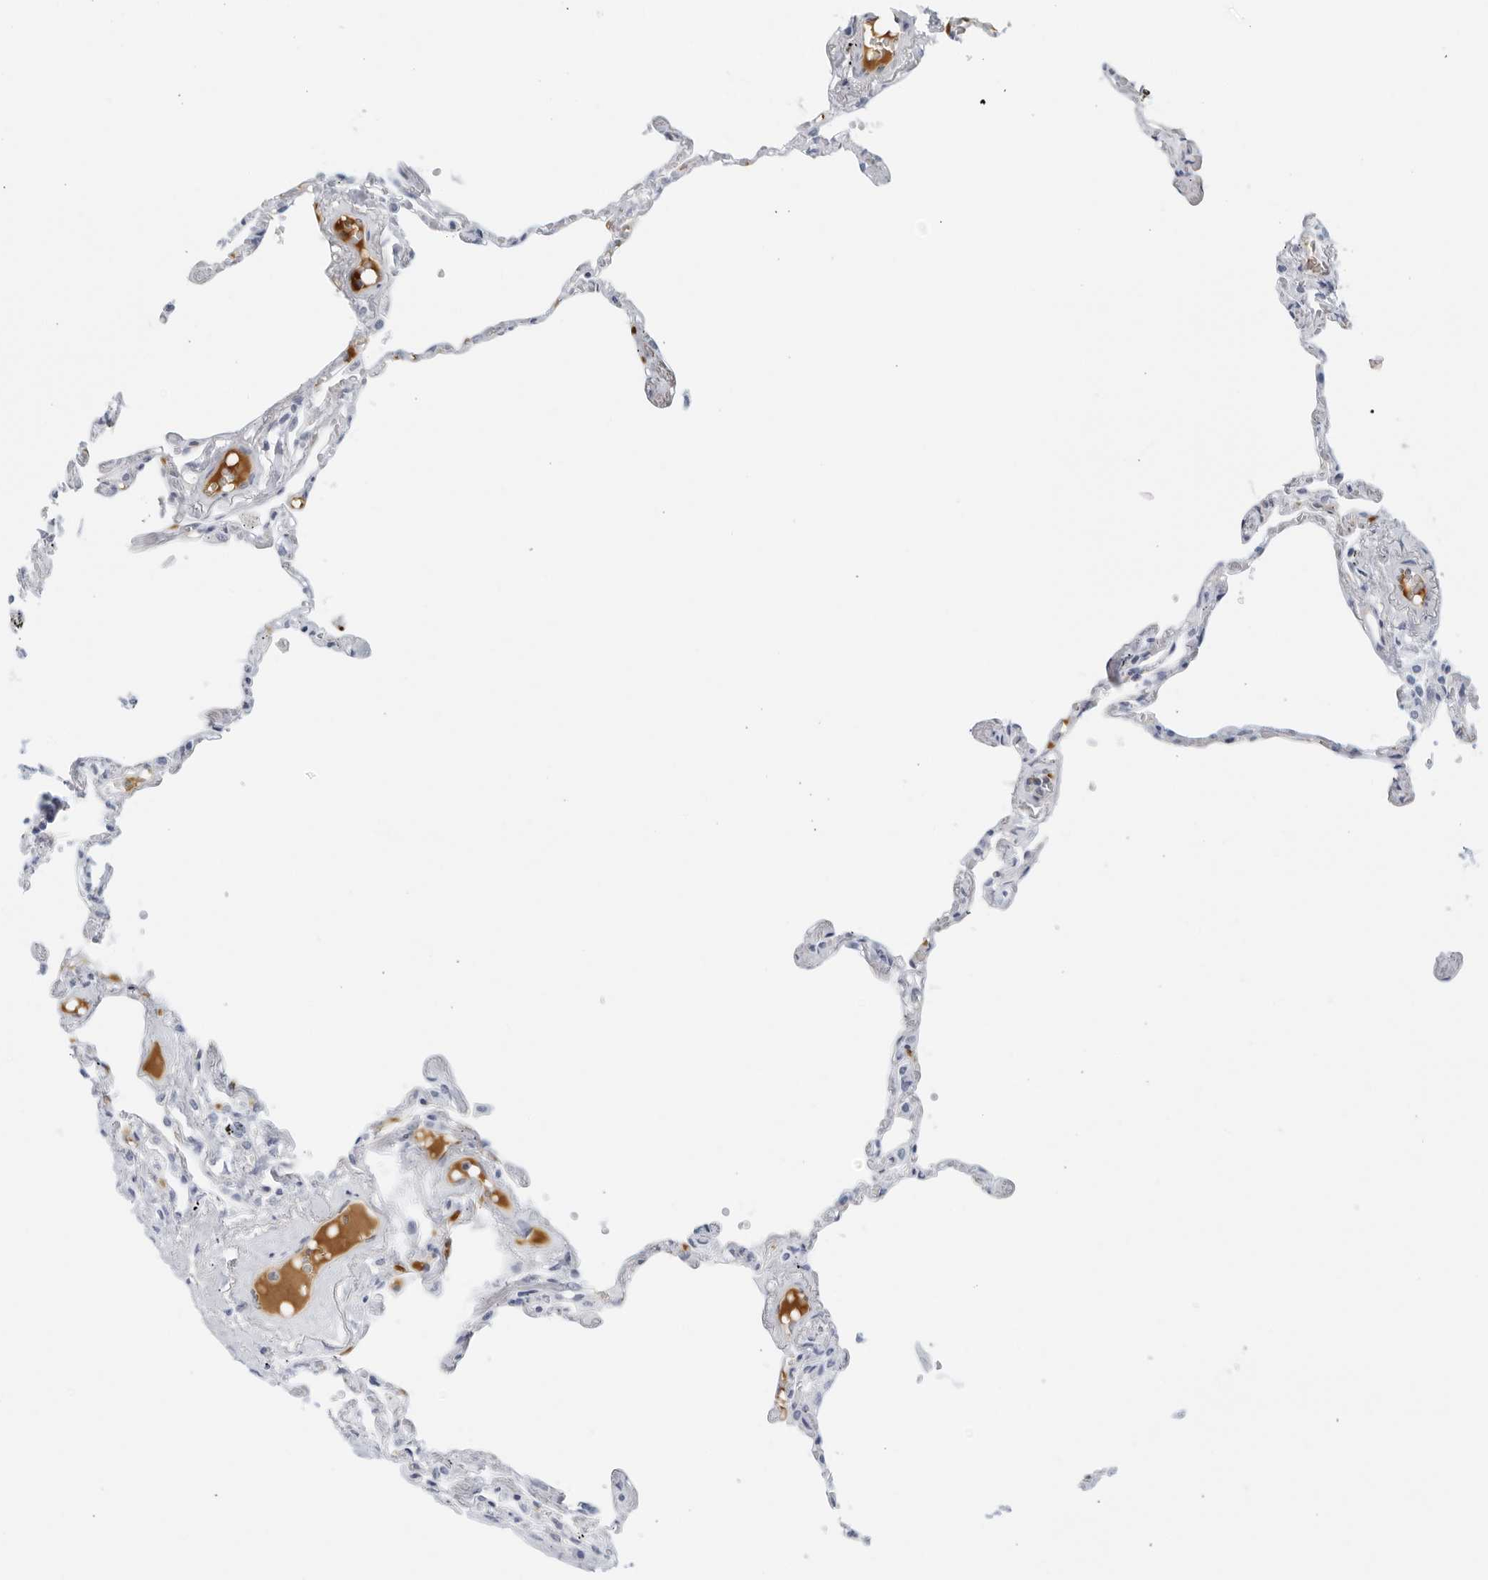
{"staining": {"intensity": "negative", "quantity": "none", "location": "none"}, "tissue": "lung", "cell_type": "Alveolar cells", "image_type": "normal", "snomed": [{"axis": "morphology", "description": "Normal tissue, NOS"}, {"axis": "topography", "description": "Lung"}], "caption": "Histopathology image shows no protein positivity in alveolar cells of benign lung.", "gene": "FGG", "patient": {"sex": "female", "age": 67}}